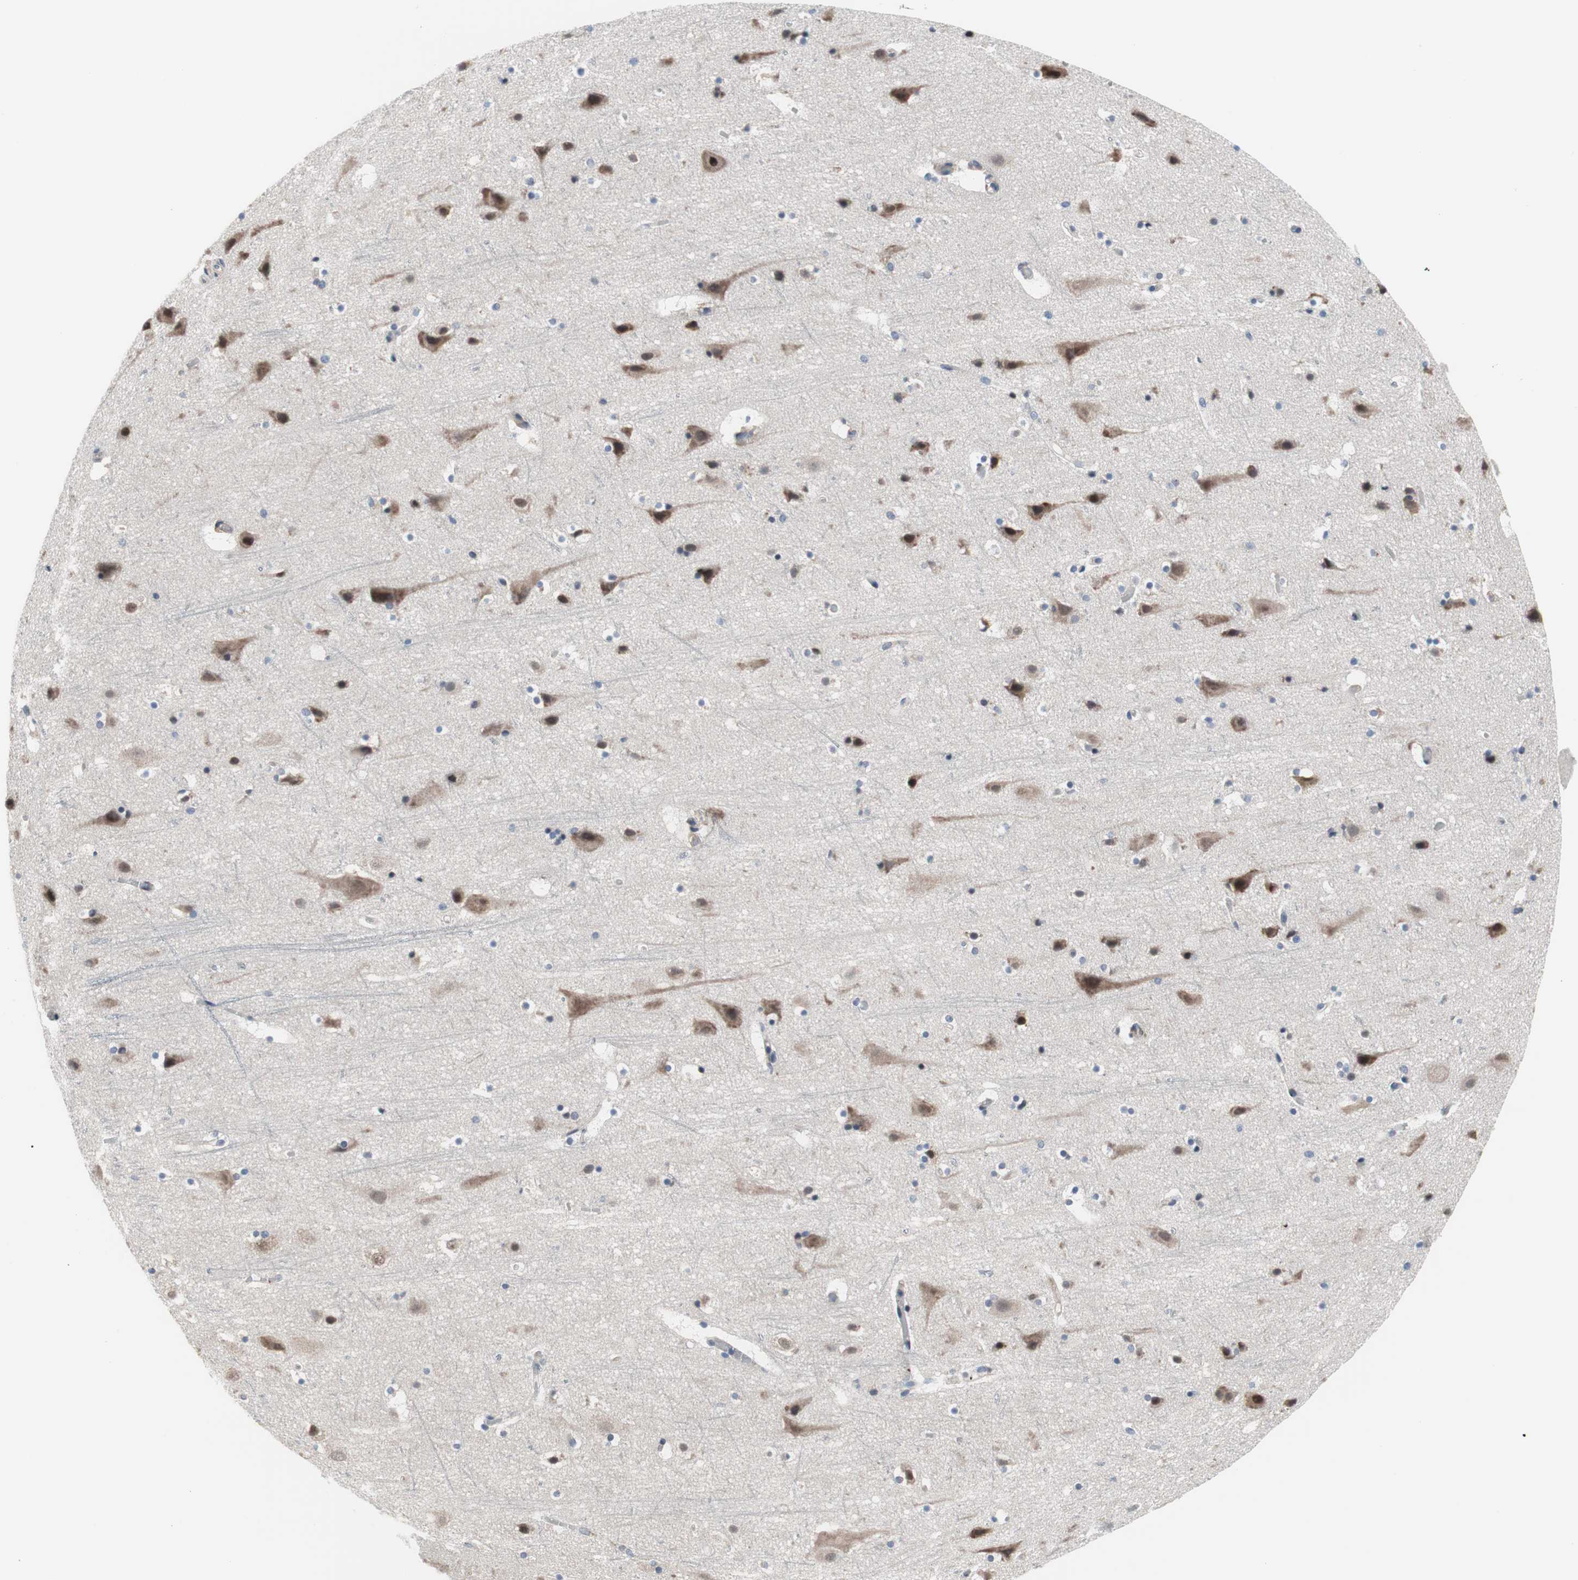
{"staining": {"intensity": "negative", "quantity": "none", "location": "none"}, "tissue": "cerebral cortex", "cell_type": "Endothelial cells", "image_type": "normal", "snomed": [{"axis": "morphology", "description": "Normal tissue, NOS"}, {"axis": "topography", "description": "Cerebral cortex"}], "caption": "A histopathology image of cerebral cortex stained for a protein demonstrates no brown staining in endothelial cells. Brightfield microscopy of immunohistochemistry stained with DAB (brown) and hematoxylin (blue), captured at high magnification.", "gene": "KANSL1", "patient": {"sex": "male", "age": 45}}